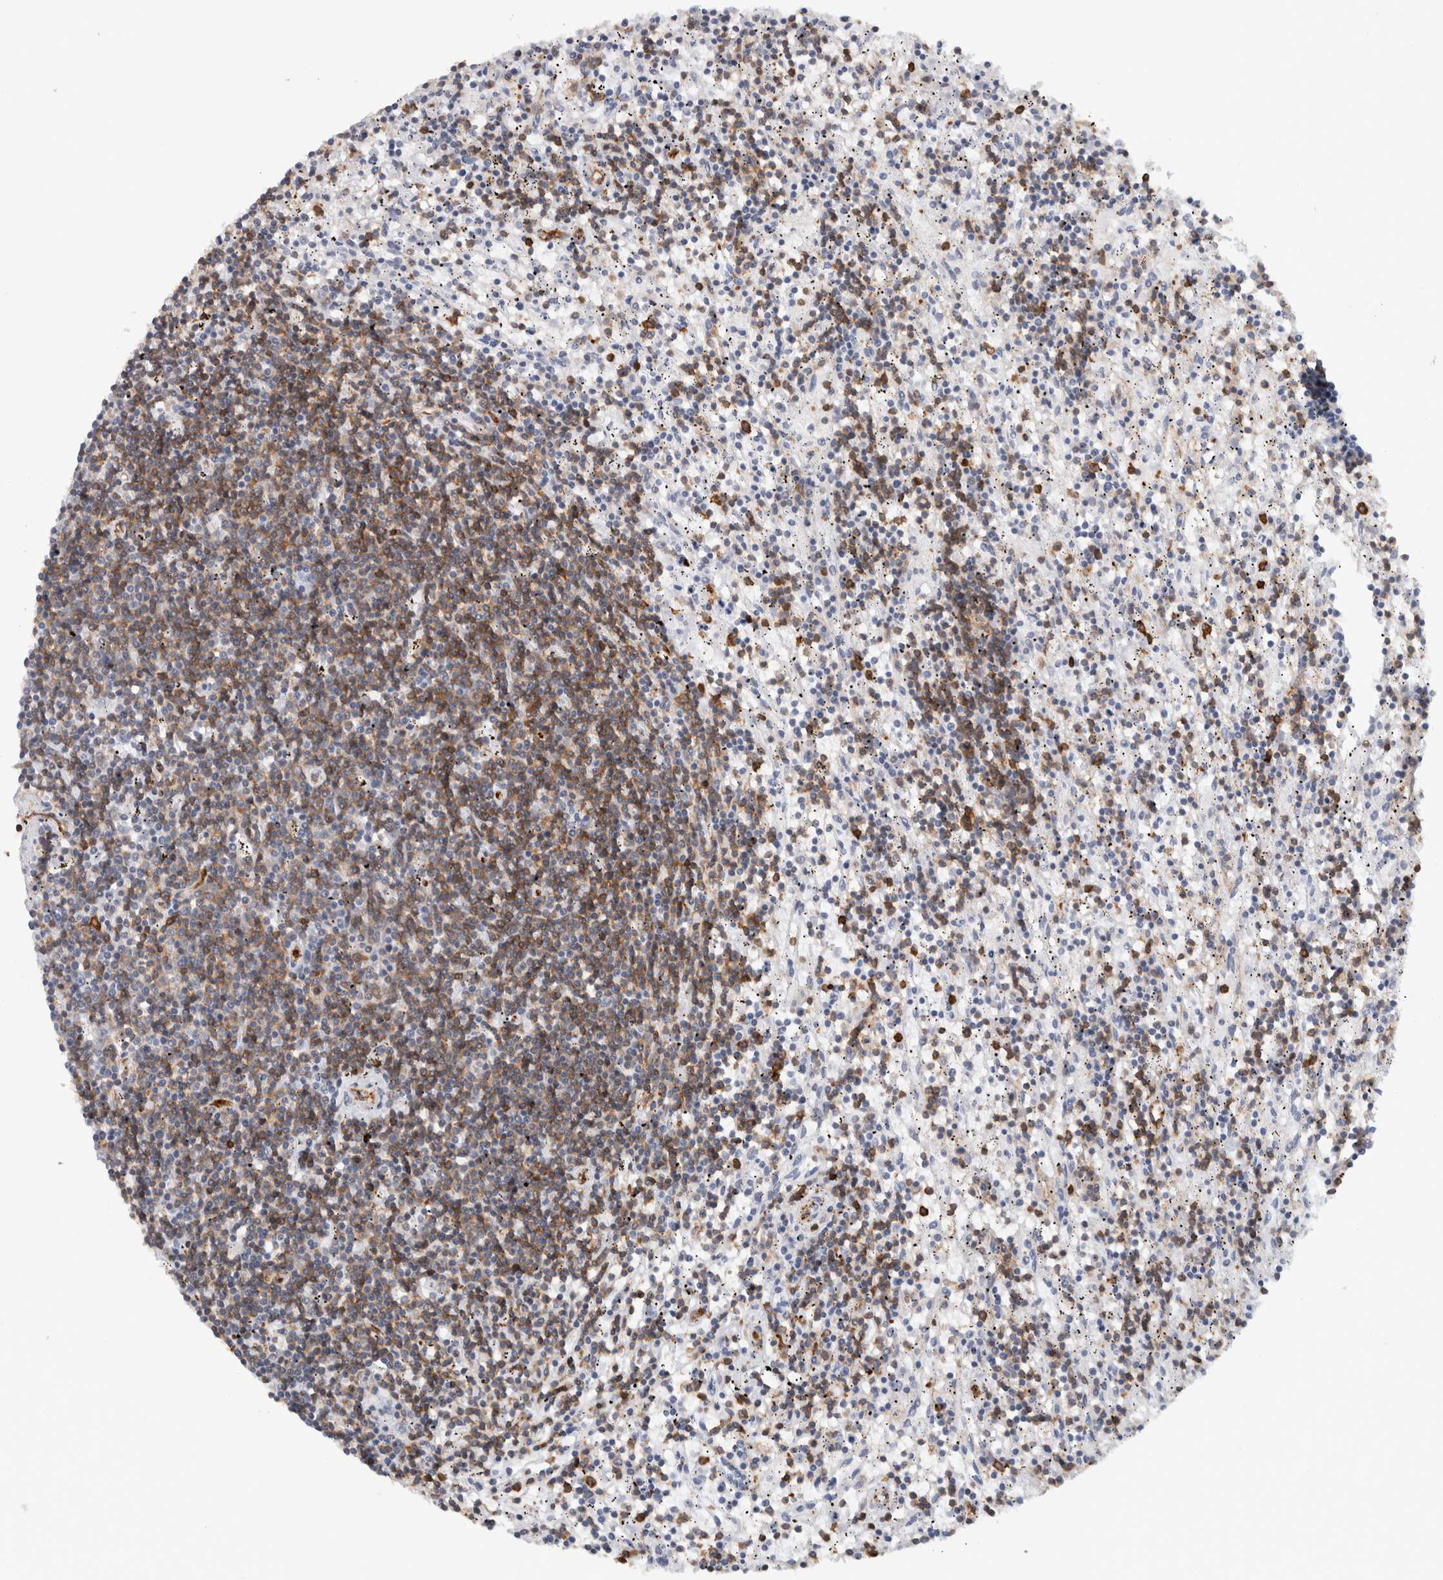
{"staining": {"intensity": "moderate", "quantity": "25%-75%", "location": "cytoplasmic/membranous"}, "tissue": "lymphoma", "cell_type": "Tumor cells", "image_type": "cancer", "snomed": [{"axis": "morphology", "description": "Malignant lymphoma, non-Hodgkin's type, Low grade"}, {"axis": "topography", "description": "Spleen"}], "caption": "IHC (DAB) staining of lymphoma exhibits moderate cytoplasmic/membranous protein expression in approximately 25%-75% of tumor cells.", "gene": "AHNAK", "patient": {"sex": "male", "age": 76}}